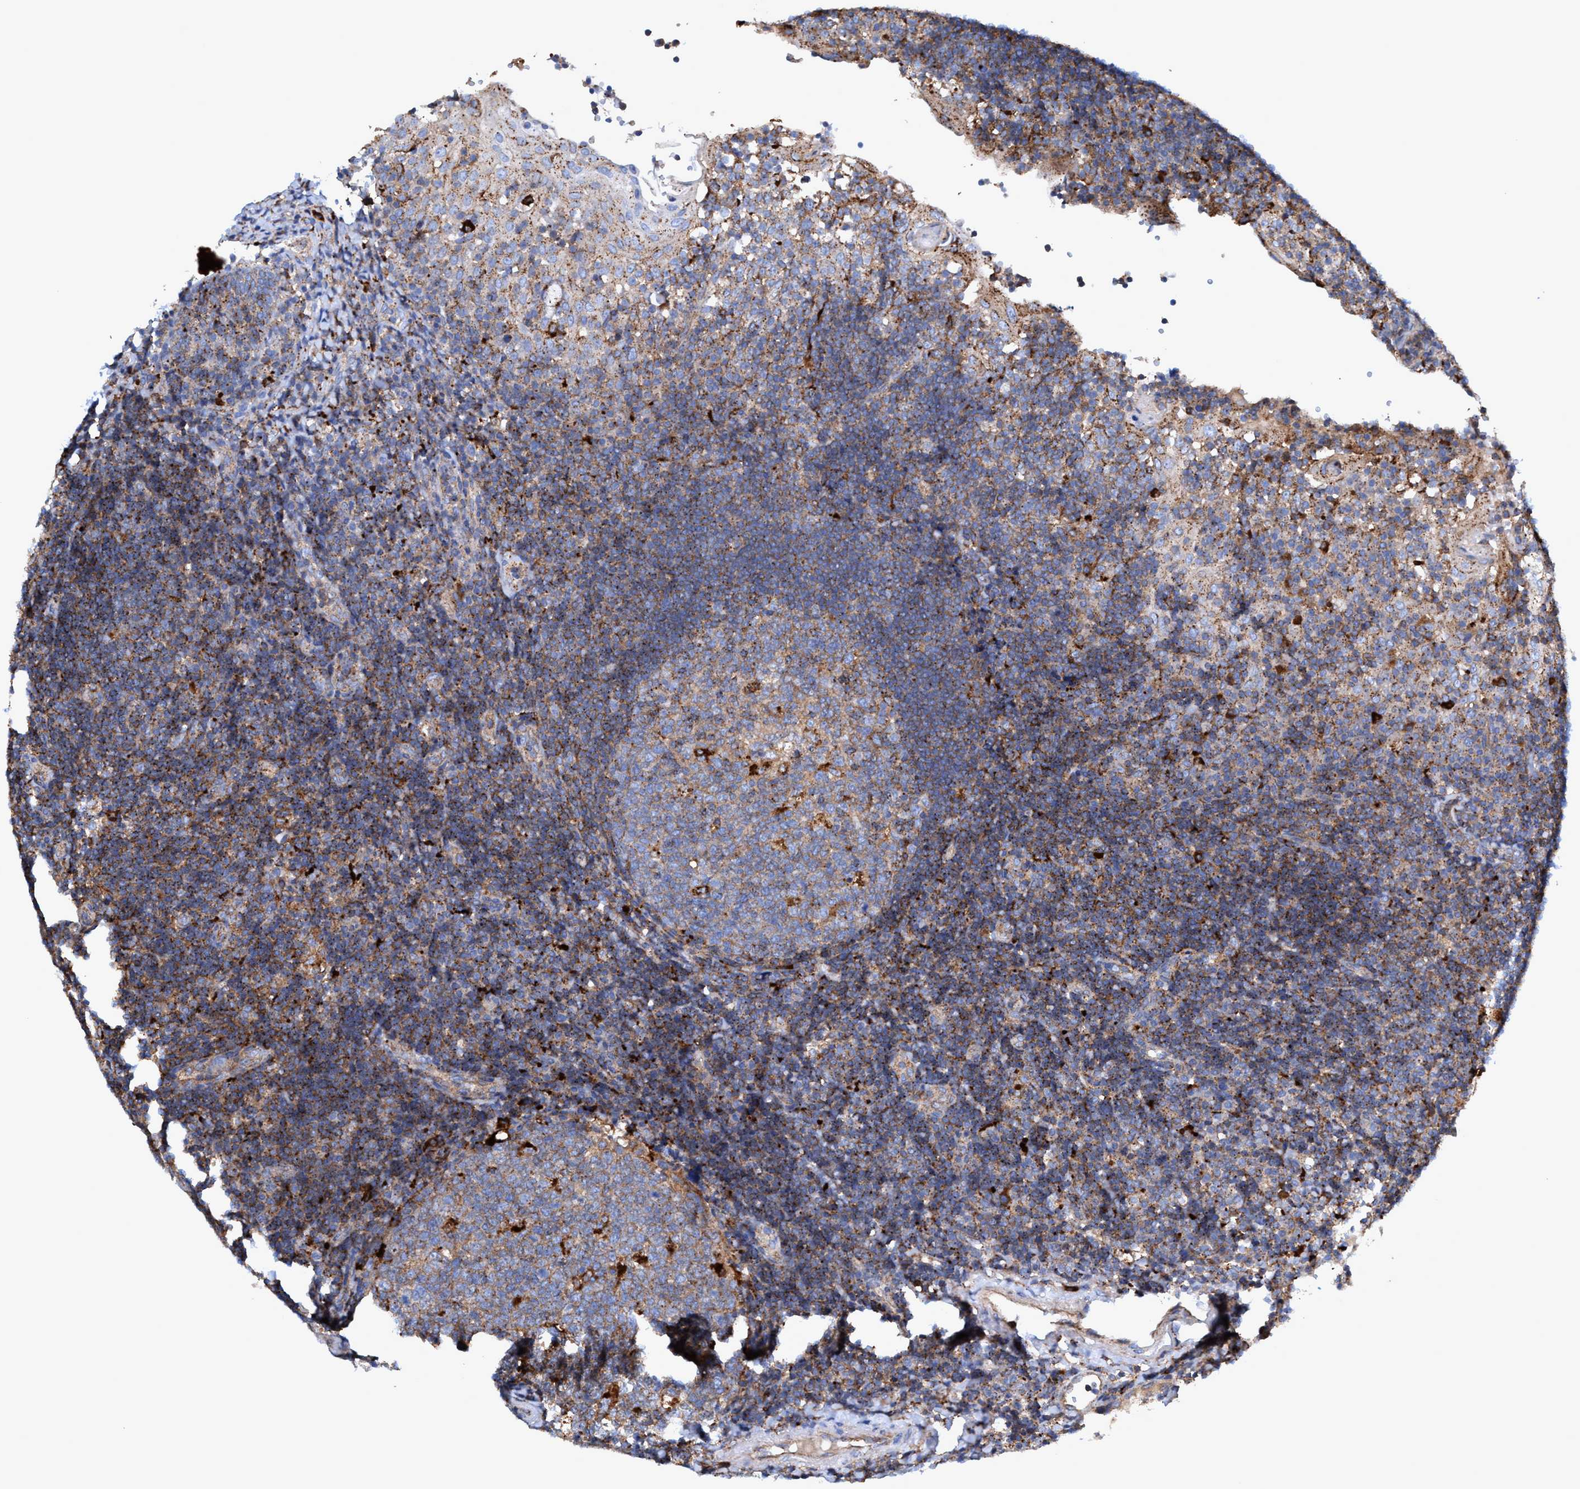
{"staining": {"intensity": "moderate", "quantity": ">75%", "location": "cytoplasmic/membranous"}, "tissue": "tonsil", "cell_type": "Germinal center cells", "image_type": "normal", "snomed": [{"axis": "morphology", "description": "Normal tissue, NOS"}, {"axis": "topography", "description": "Tonsil"}], "caption": "Benign tonsil was stained to show a protein in brown. There is medium levels of moderate cytoplasmic/membranous positivity in approximately >75% of germinal center cells. The protein of interest is shown in brown color, while the nuclei are stained blue.", "gene": "TRIM65", "patient": {"sex": "female", "age": 40}}